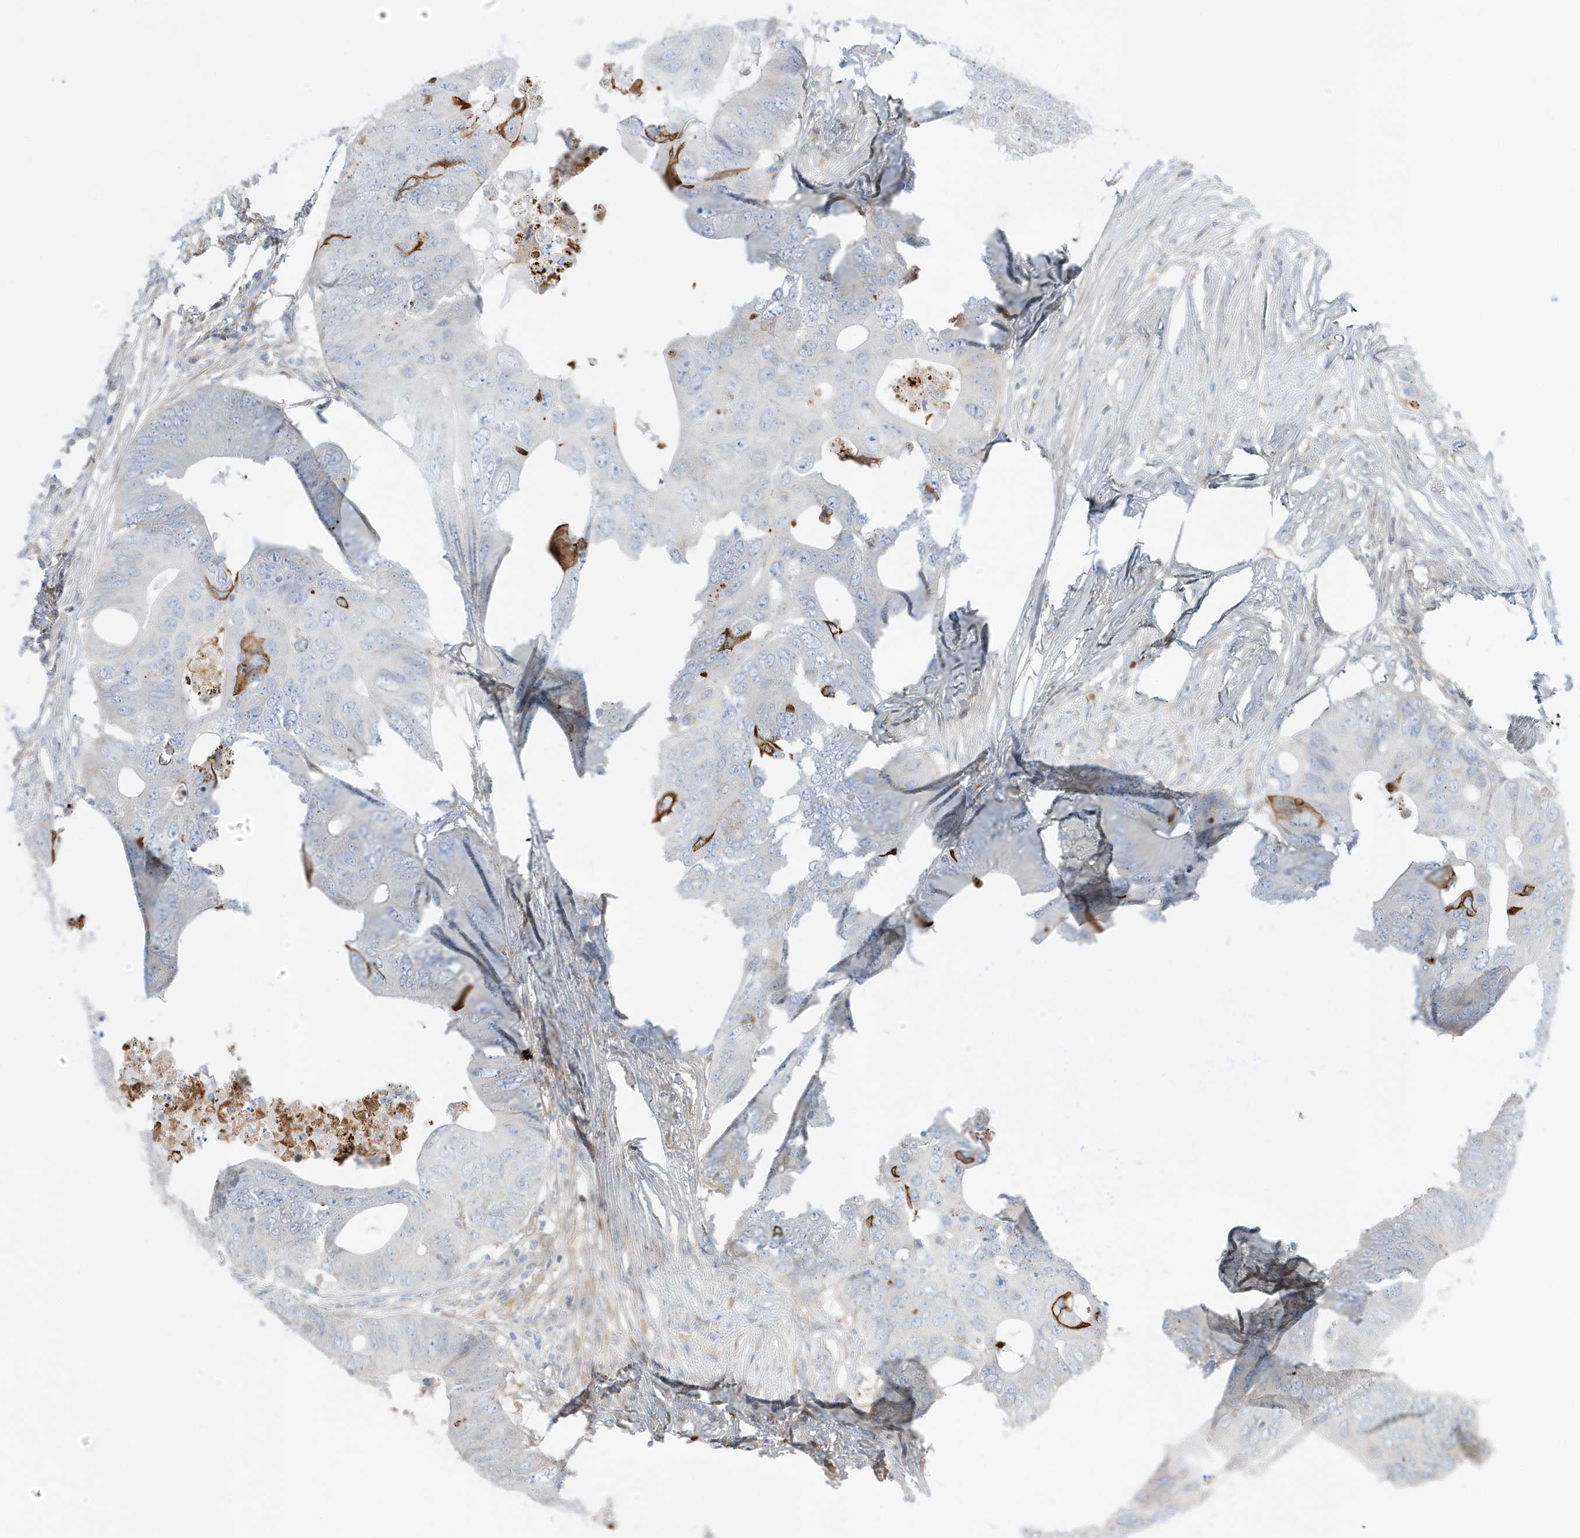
{"staining": {"intensity": "negative", "quantity": "none", "location": "none"}, "tissue": "colorectal cancer", "cell_type": "Tumor cells", "image_type": "cancer", "snomed": [{"axis": "morphology", "description": "Adenocarcinoma, NOS"}, {"axis": "topography", "description": "Colon"}], "caption": "Immunohistochemistry of colorectal cancer (adenocarcinoma) exhibits no positivity in tumor cells.", "gene": "FNDC1", "patient": {"sex": "male", "age": 71}}